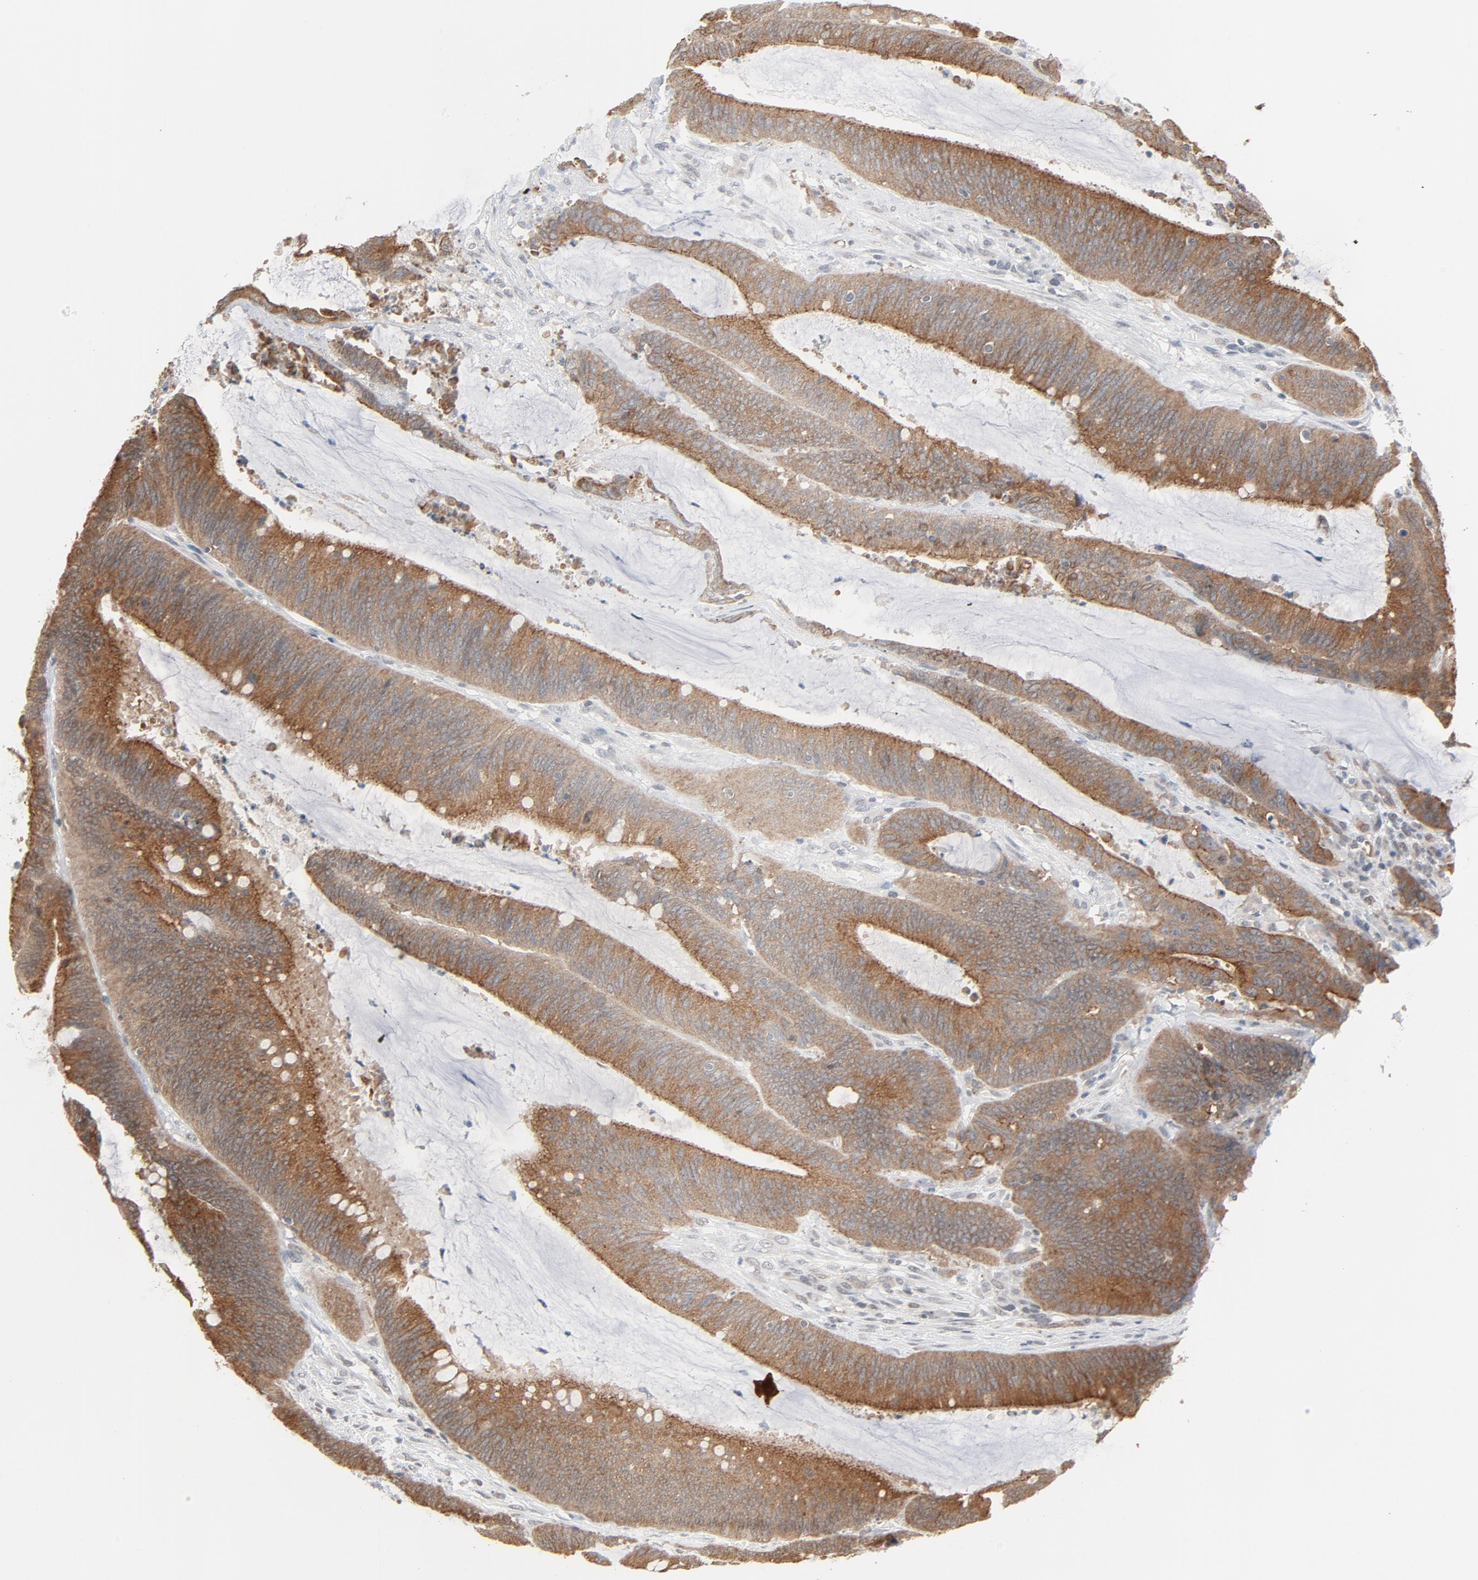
{"staining": {"intensity": "moderate", "quantity": ">75%", "location": "cytoplasmic/membranous"}, "tissue": "colorectal cancer", "cell_type": "Tumor cells", "image_type": "cancer", "snomed": [{"axis": "morphology", "description": "Adenocarcinoma, NOS"}, {"axis": "topography", "description": "Rectum"}], "caption": "Moderate cytoplasmic/membranous positivity is seen in approximately >75% of tumor cells in colorectal cancer (adenocarcinoma).", "gene": "ITPR3", "patient": {"sex": "female", "age": 66}}